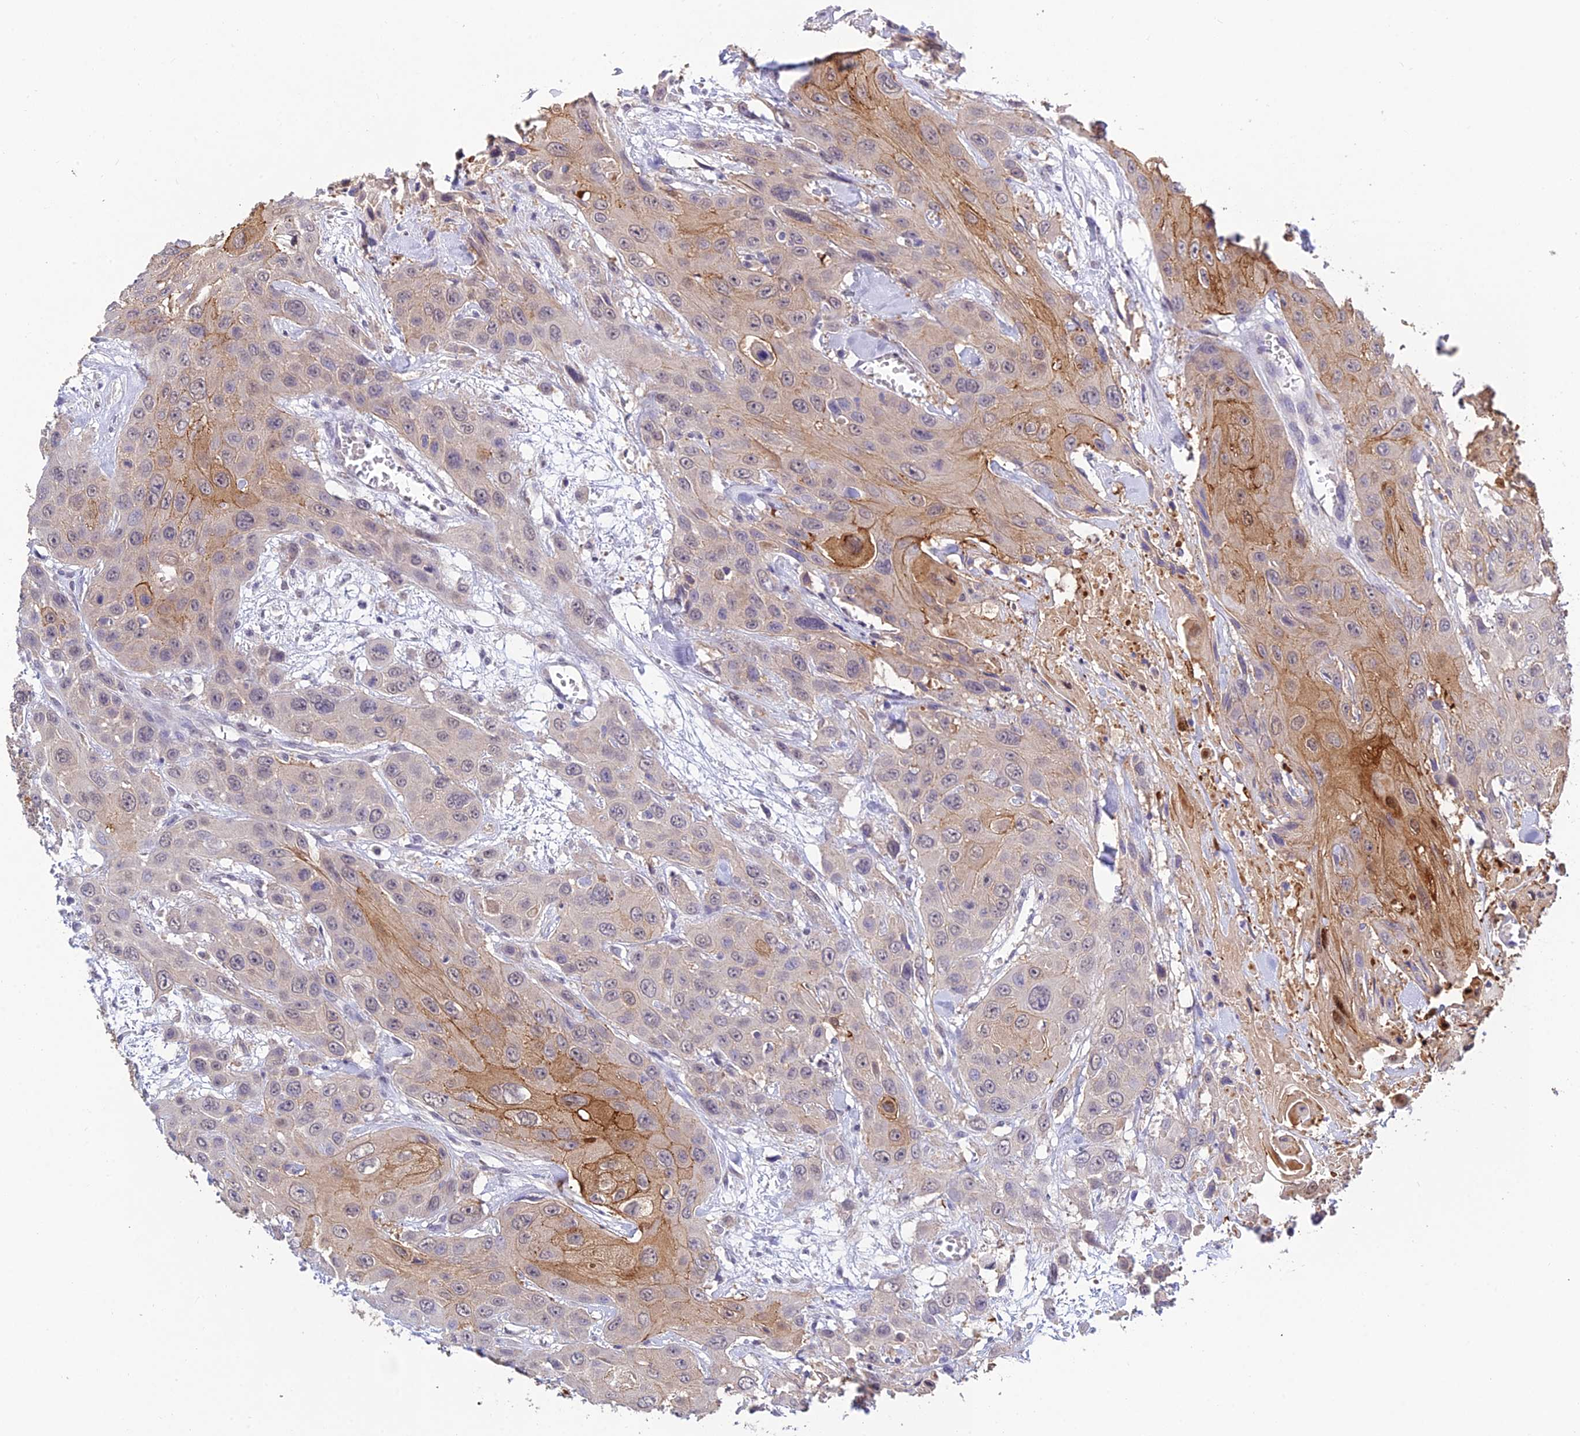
{"staining": {"intensity": "moderate", "quantity": "<25%", "location": "cytoplasmic/membranous"}, "tissue": "head and neck cancer", "cell_type": "Tumor cells", "image_type": "cancer", "snomed": [{"axis": "morphology", "description": "Squamous cell carcinoma, NOS"}, {"axis": "topography", "description": "Head-Neck"}], "caption": "Moderate cytoplasmic/membranous protein positivity is appreciated in approximately <25% of tumor cells in squamous cell carcinoma (head and neck). The staining is performed using DAB (3,3'-diaminobenzidine) brown chromogen to label protein expression. The nuclei are counter-stained blue using hematoxylin.", "gene": "HOXB1", "patient": {"sex": "male", "age": 81}}